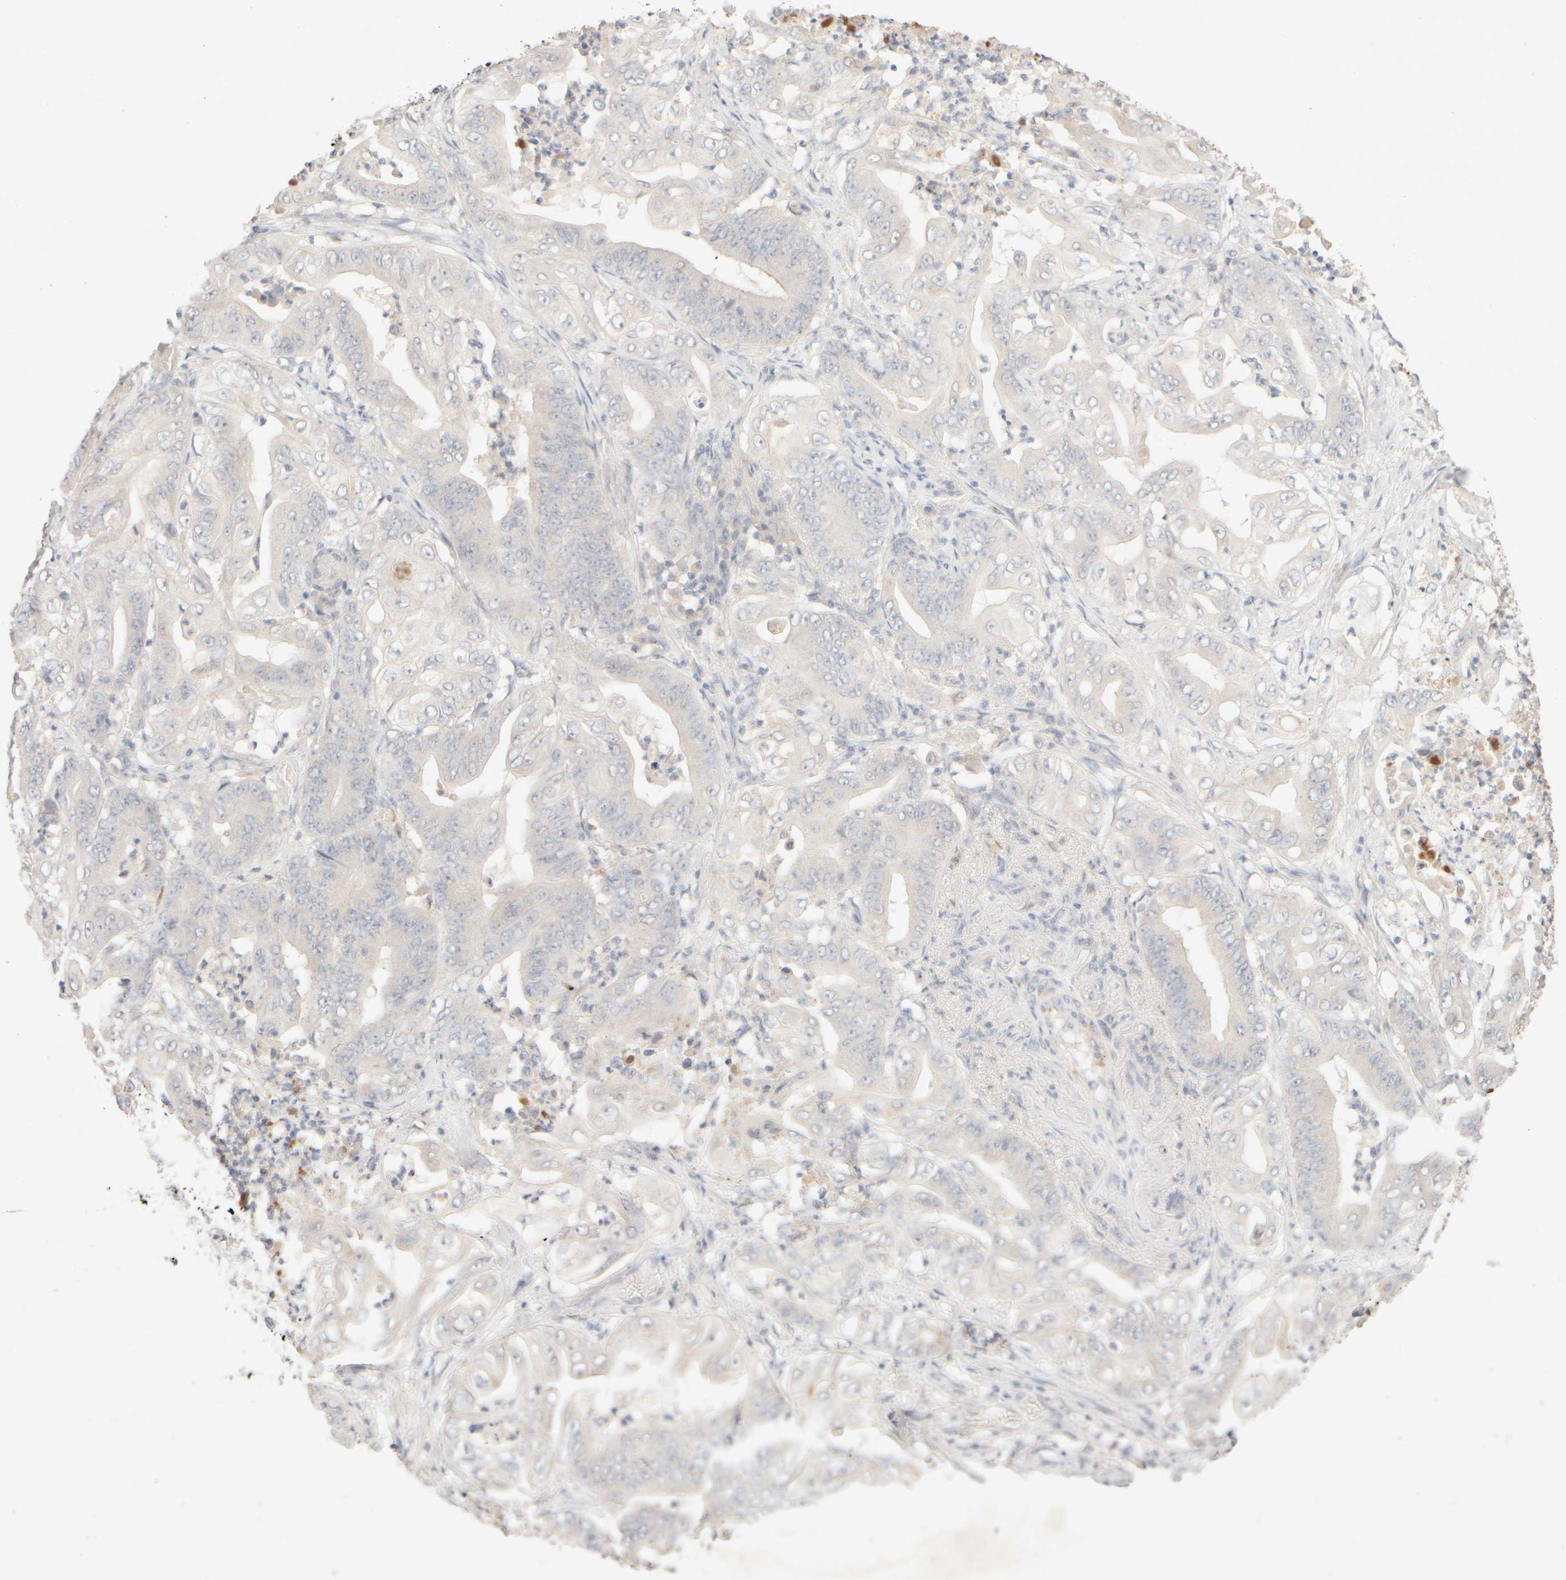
{"staining": {"intensity": "negative", "quantity": "none", "location": "none"}, "tissue": "stomach cancer", "cell_type": "Tumor cells", "image_type": "cancer", "snomed": [{"axis": "morphology", "description": "Adenocarcinoma, NOS"}, {"axis": "topography", "description": "Stomach"}], "caption": "Tumor cells show no significant staining in stomach cancer.", "gene": "SNTB1", "patient": {"sex": "female", "age": 73}}